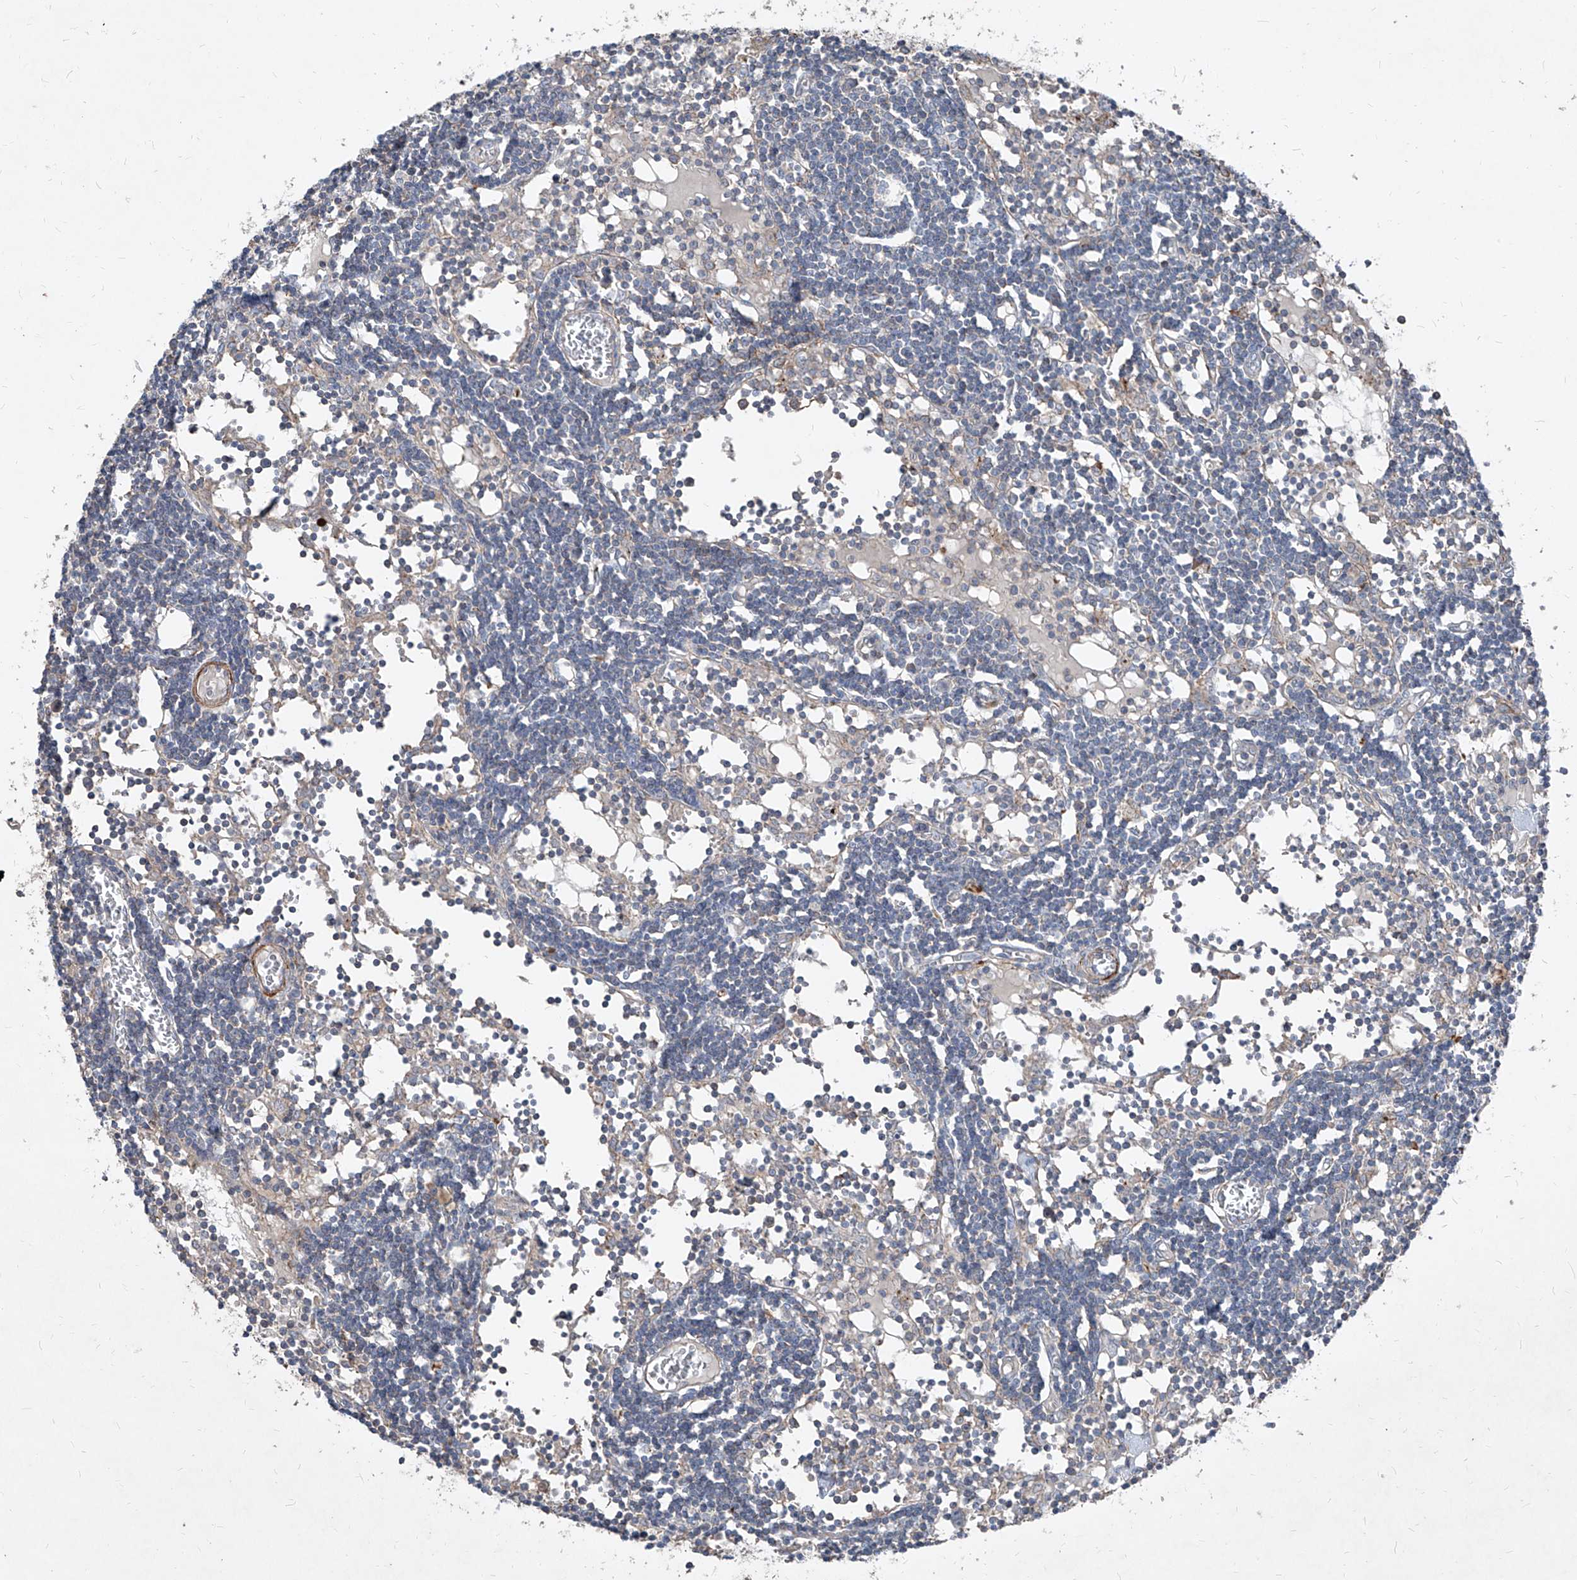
{"staining": {"intensity": "negative", "quantity": "none", "location": "none"}, "tissue": "lymph node", "cell_type": "Germinal center cells", "image_type": "normal", "snomed": [{"axis": "morphology", "description": "Normal tissue, NOS"}, {"axis": "topography", "description": "Lymph node"}], "caption": "Protein analysis of unremarkable lymph node exhibits no significant positivity in germinal center cells.", "gene": "UFD1", "patient": {"sex": "female", "age": 11}}